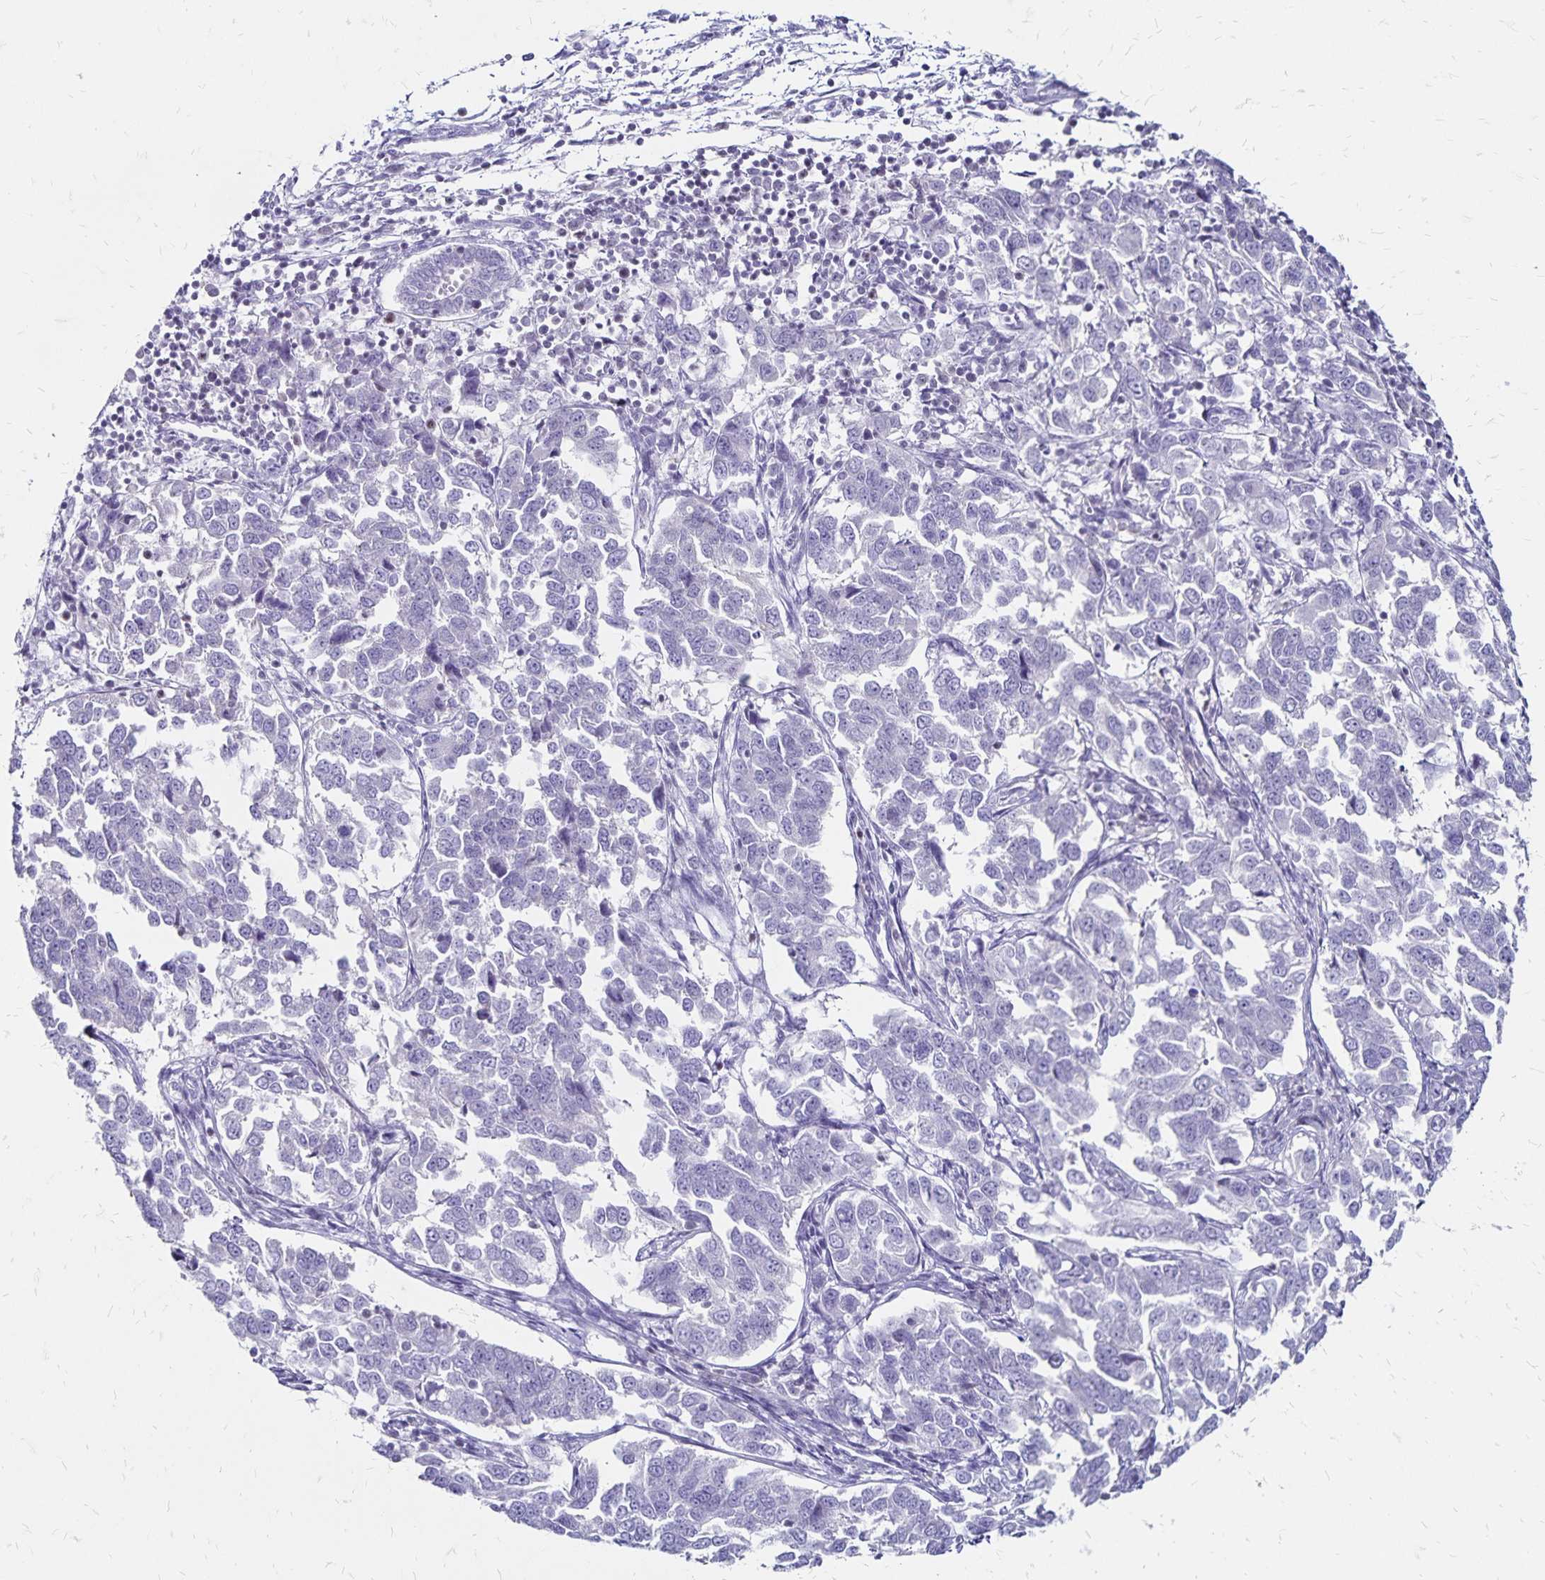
{"staining": {"intensity": "negative", "quantity": "none", "location": "none"}, "tissue": "endometrial cancer", "cell_type": "Tumor cells", "image_type": "cancer", "snomed": [{"axis": "morphology", "description": "Adenocarcinoma, NOS"}, {"axis": "topography", "description": "Endometrium"}], "caption": "Immunohistochemistry photomicrograph of neoplastic tissue: endometrial cancer stained with DAB (3,3'-diaminobenzidine) displays no significant protein expression in tumor cells.", "gene": "IKZF1", "patient": {"sex": "female", "age": 43}}